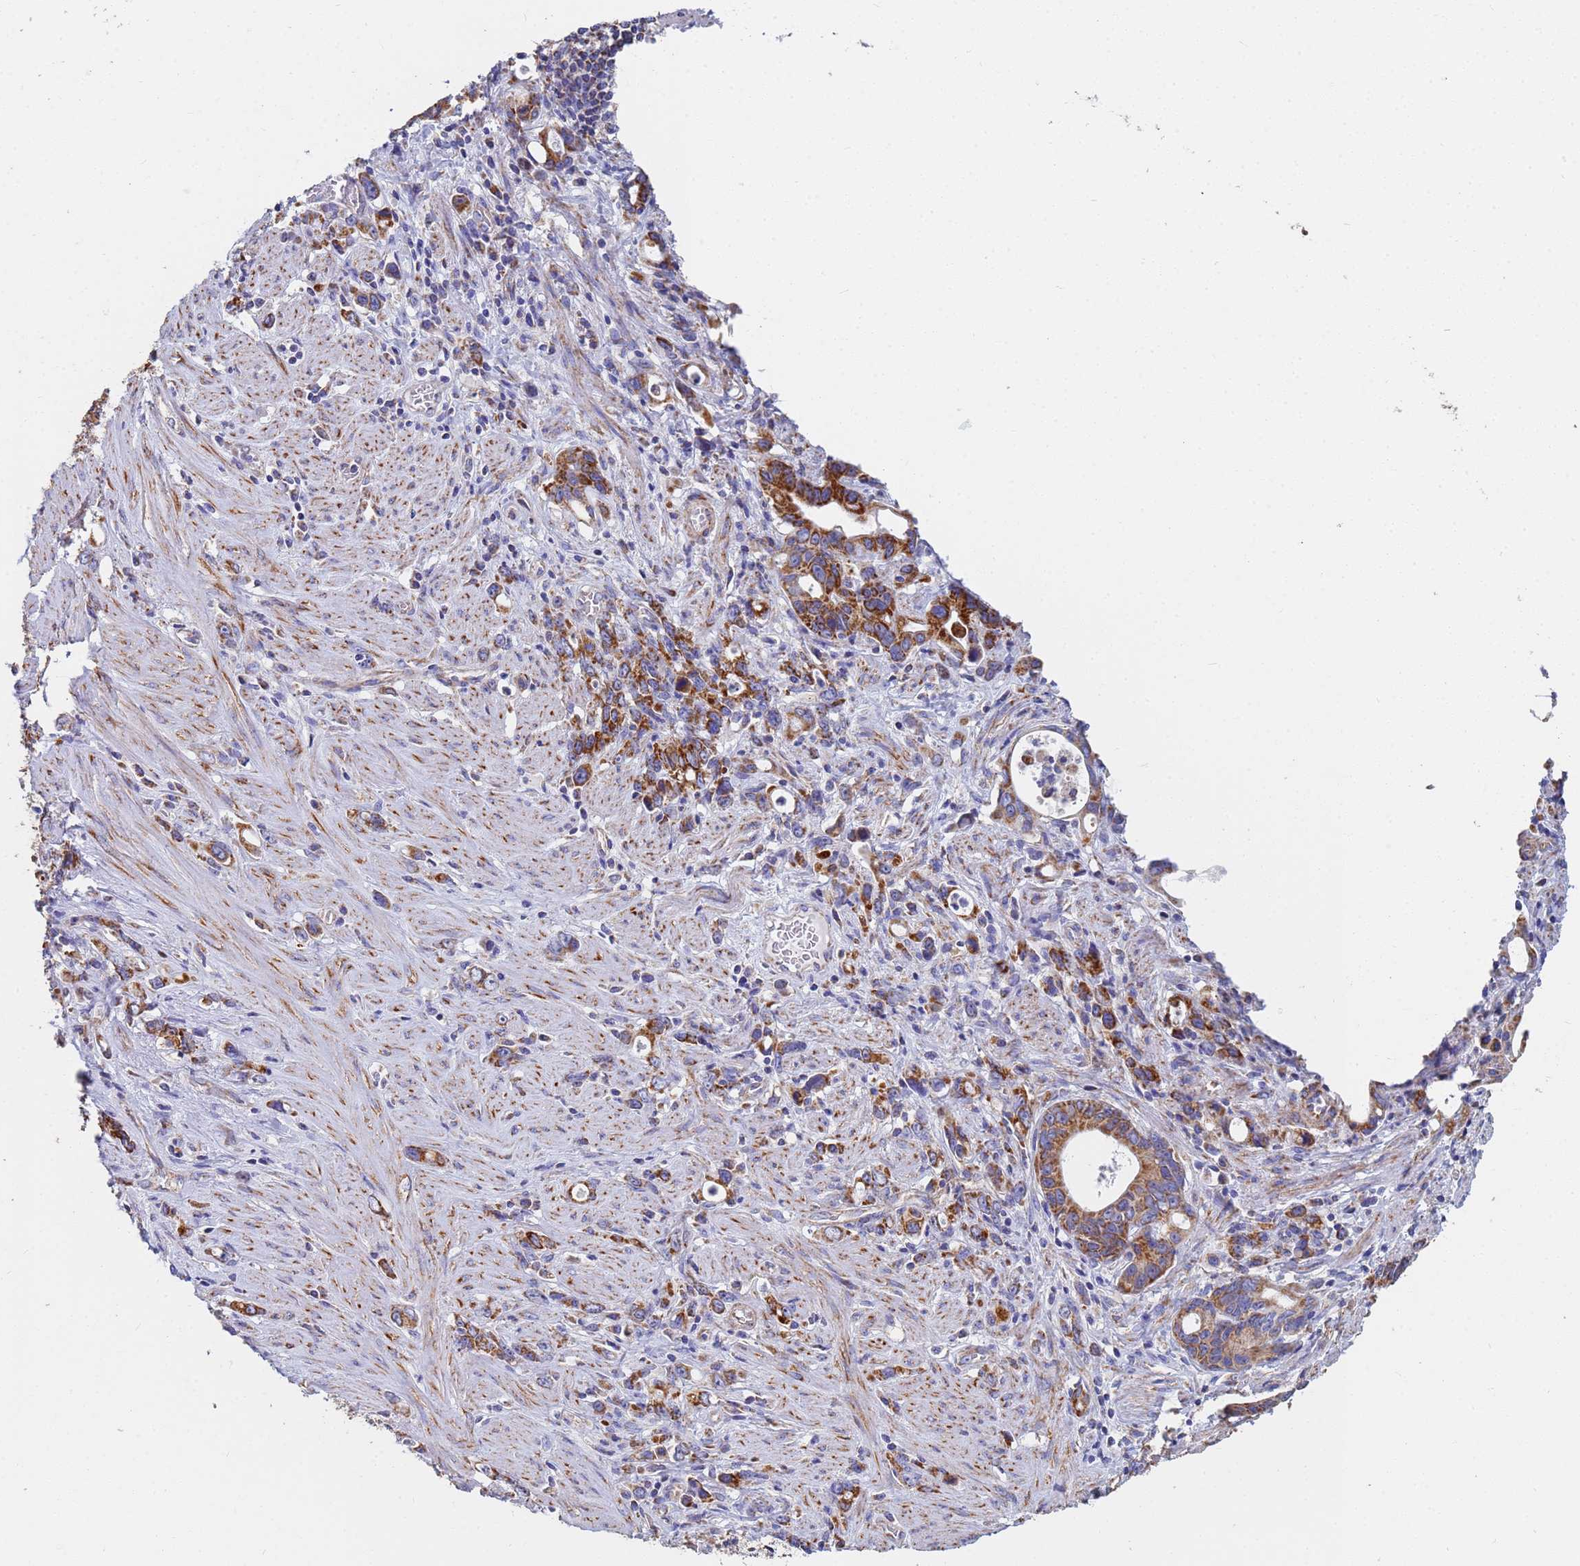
{"staining": {"intensity": "moderate", "quantity": ">75%", "location": "cytoplasmic/membranous"}, "tissue": "stomach cancer", "cell_type": "Tumor cells", "image_type": "cancer", "snomed": [{"axis": "morphology", "description": "Adenocarcinoma, NOS"}, {"axis": "topography", "description": "Stomach, lower"}], "caption": "Stomach adenocarcinoma stained for a protein reveals moderate cytoplasmic/membranous positivity in tumor cells.", "gene": "UQCRH", "patient": {"sex": "female", "age": 43}}